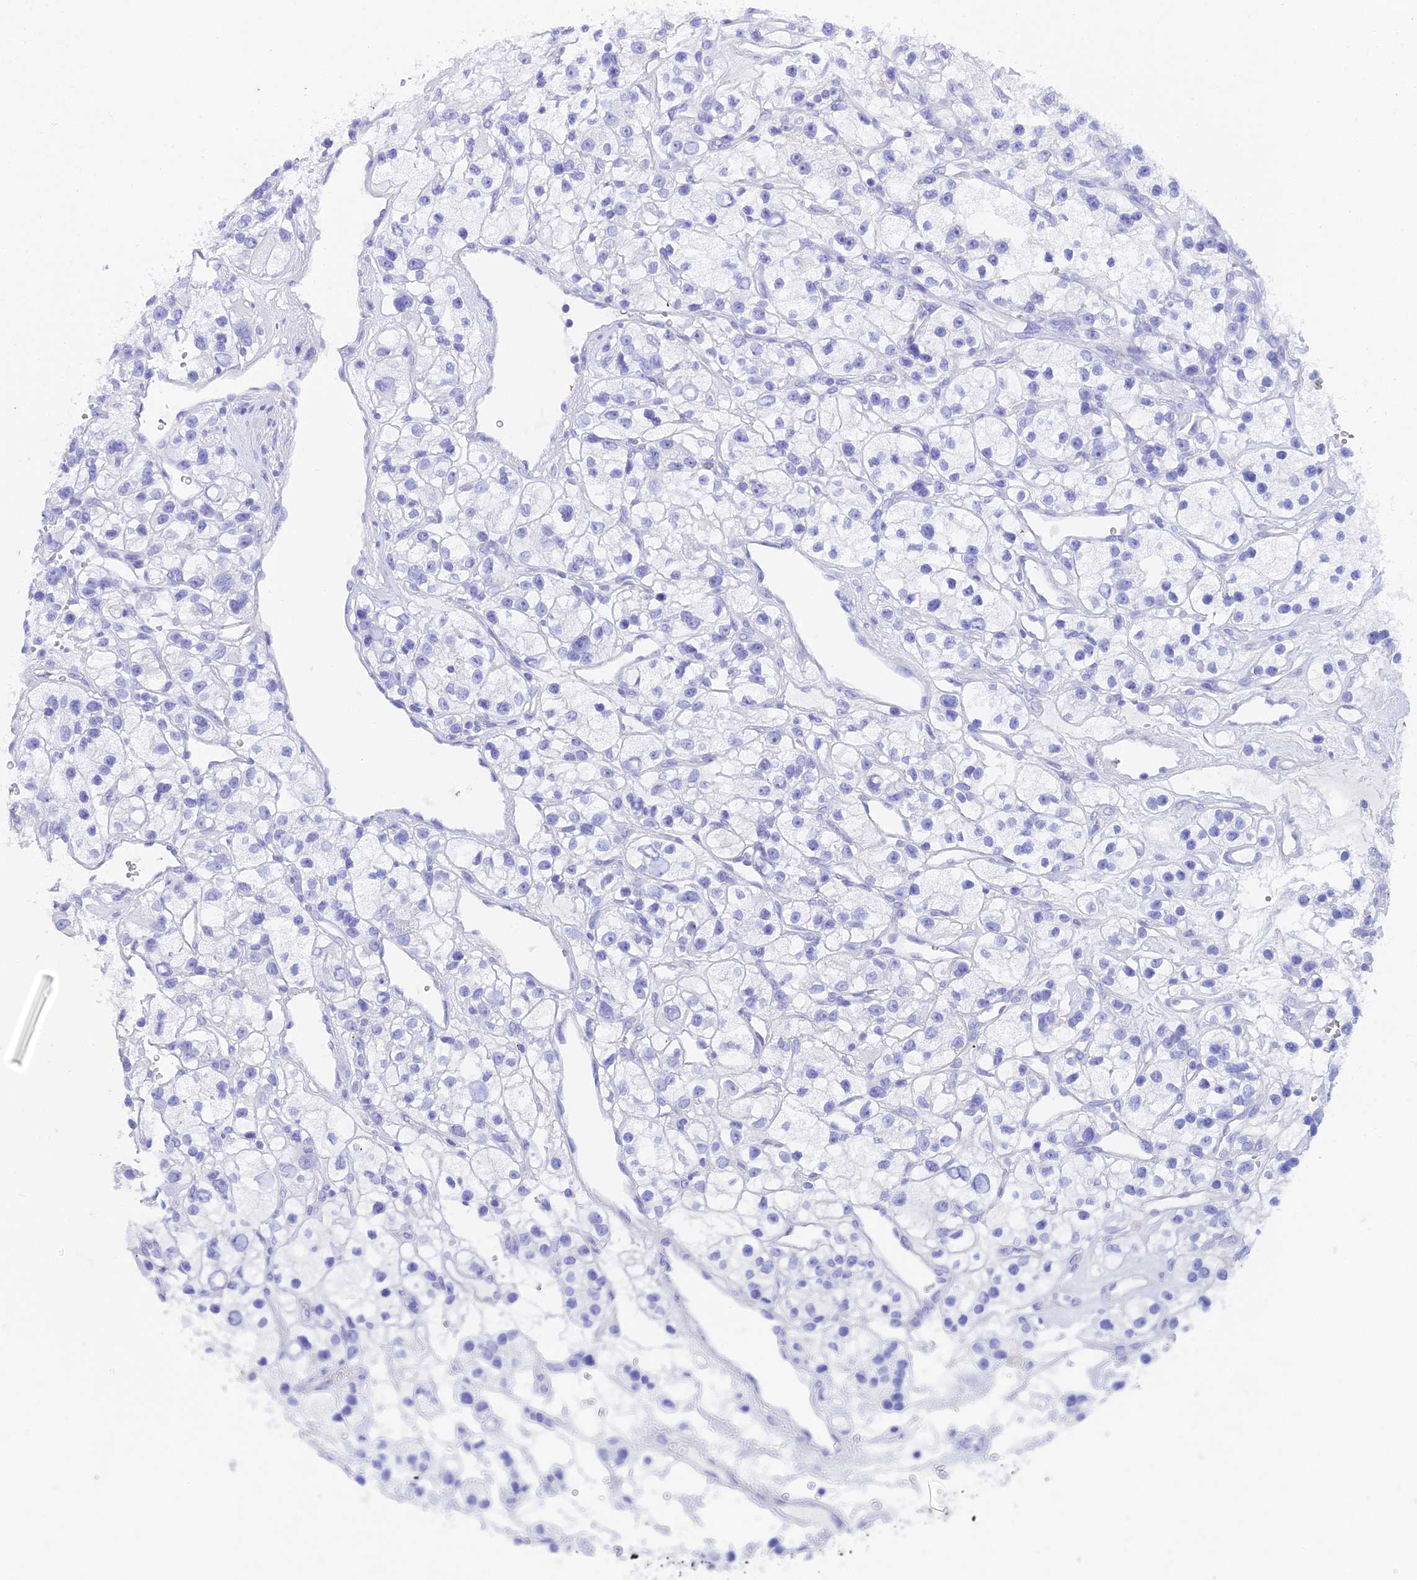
{"staining": {"intensity": "negative", "quantity": "none", "location": "none"}, "tissue": "renal cancer", "cell_type": "Tumor cells", "image_type": "cancer", "snomed": [{"axis": "morphology", "description": "Adenocarcinoma, NOS"}, {"axis": "topography", "description": "Kidney"}], "caption": "IHC of human renal cancer (adenocarcinoma) reveals no positivity in tumor cells.", "gene": "REG1A", "patient": {"sex": "female", "age": 57}}